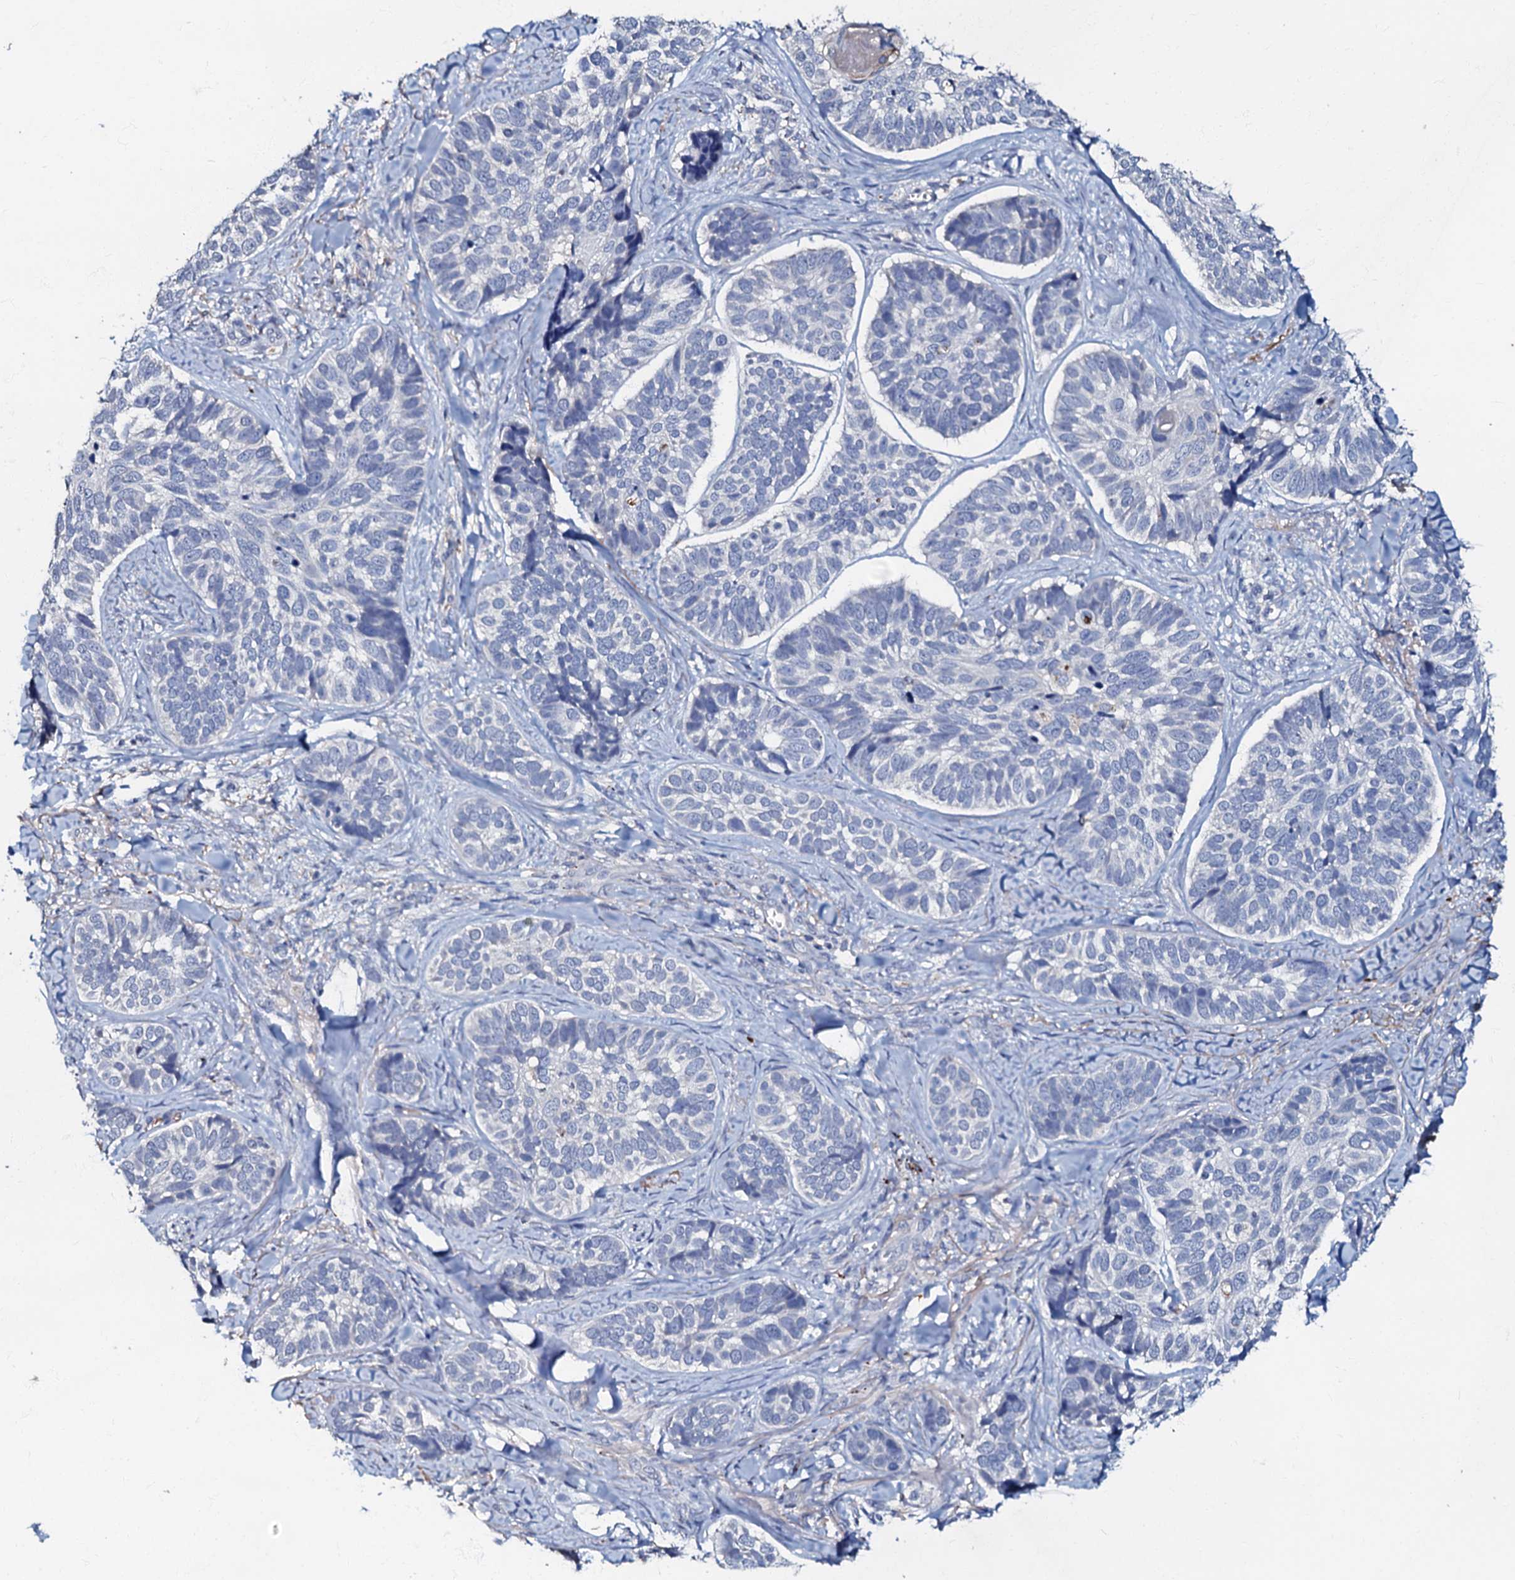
{"staining": {"intensity": "negative", "quantity": "none", "location": "none"}, "tissue": "skin cancer", "cell_type": "Tumor cells", "image_type": "cancer", "snomed": [{"axis": "morphology", "description": "Basal cell carcinoma"}, {"axis": "topography", "description": "Skin"}], "caption": "This is an immunohistochemistry (IHC) photomicrograph of basal cell carcinoma (skin). There is no positivity in tumor cells.", "gene": "MANSC4", "patient": {"sex": "male", "age": 62}}